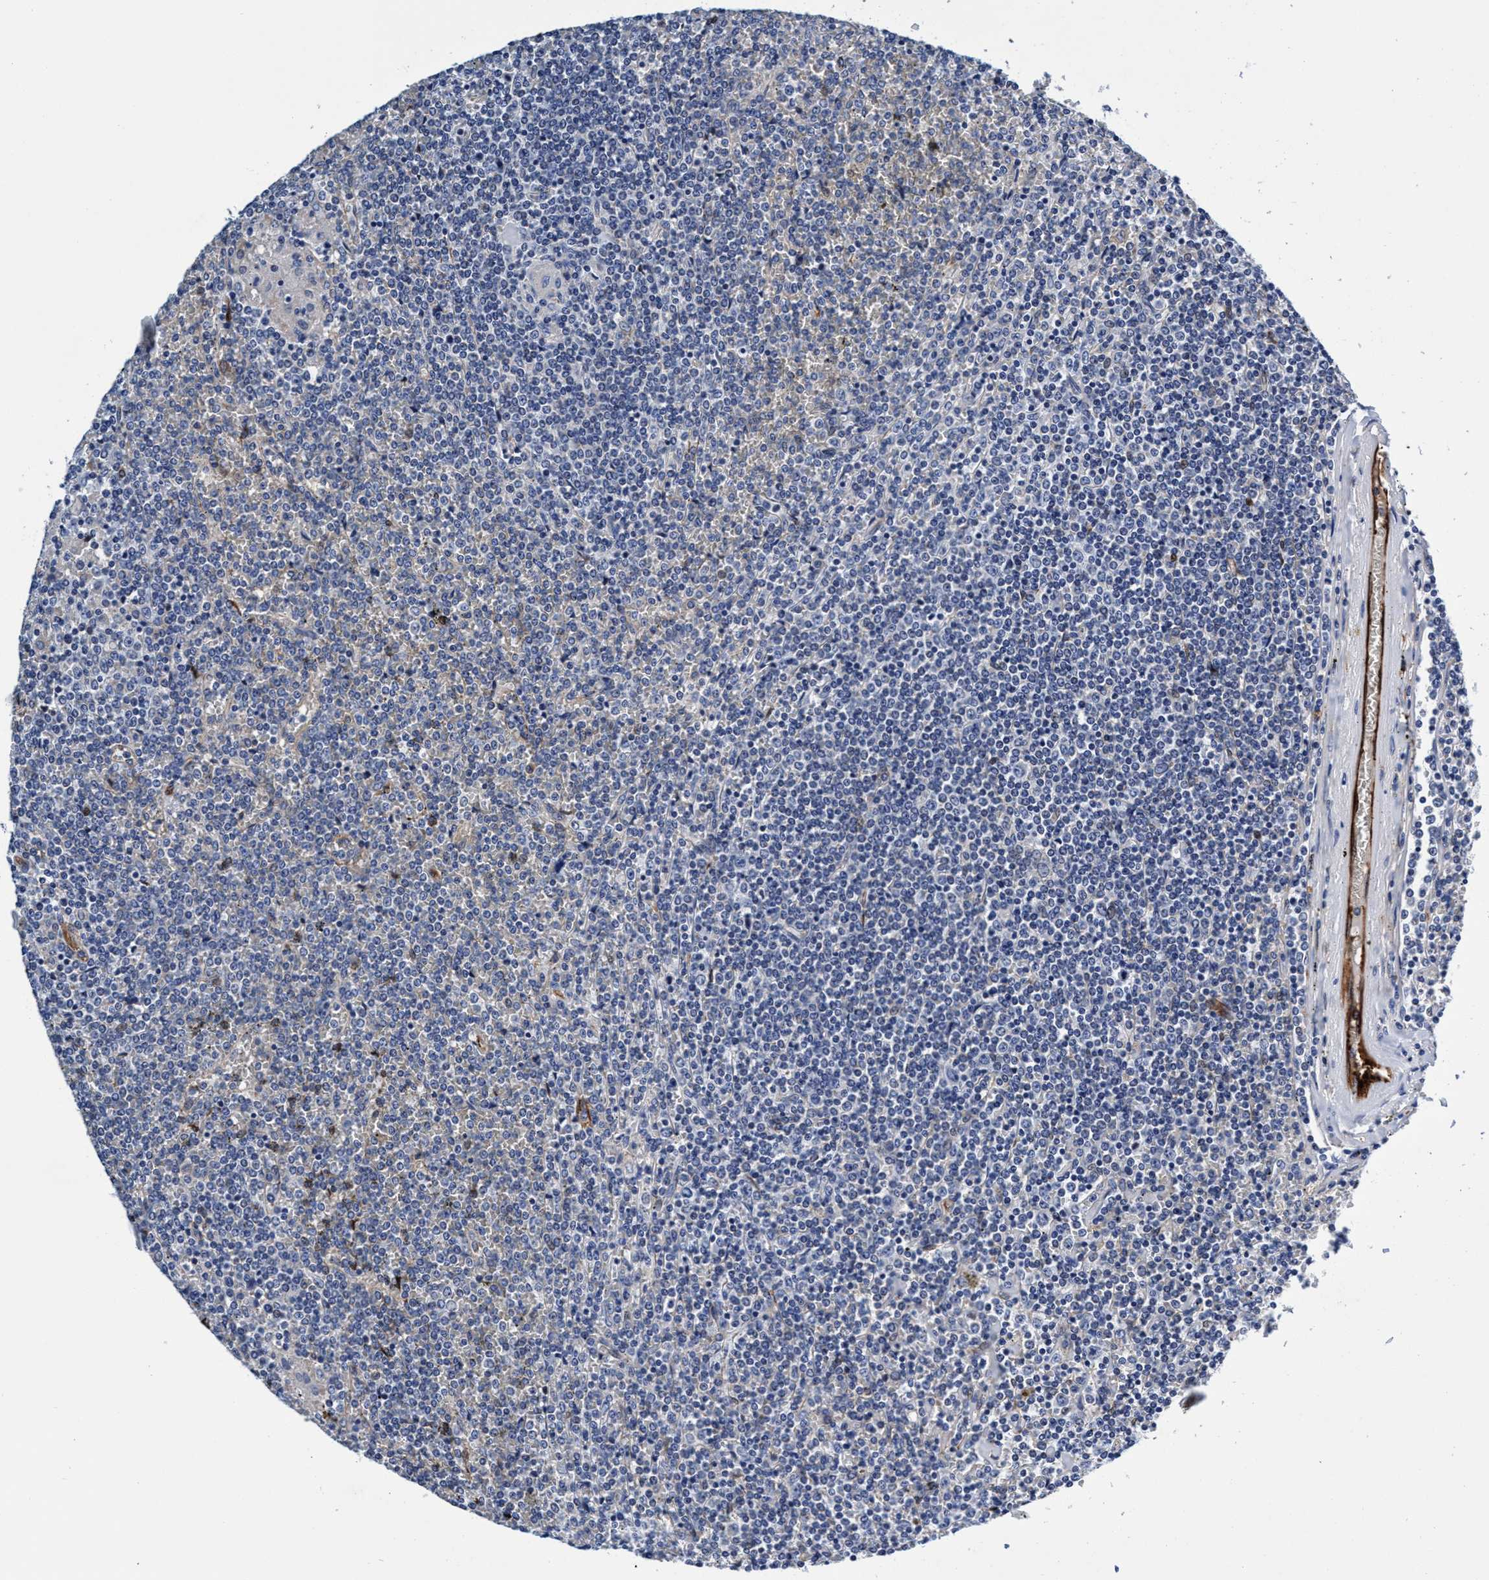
{"staining": {"intensity": "negative", "quantity": "none", "location": "none"}, "tissue": "lymphoma", "cell_type": "Tumor cells", "image_type": "cancer", "snomed": [{"axis": "morphology", "description": "Malignant lymphoma, non-Hodgkin's type, Low grade"}, {"axis": "topography", "description": "Spleen"}], "caption": "Low-grade malignant lymphoma, non-Hodgkin's type was stained to show a protein in brown. There is no significant staining in tumor cells.", "gene": "UBALD2", "patient": {"sex": "female", "age": 19}}